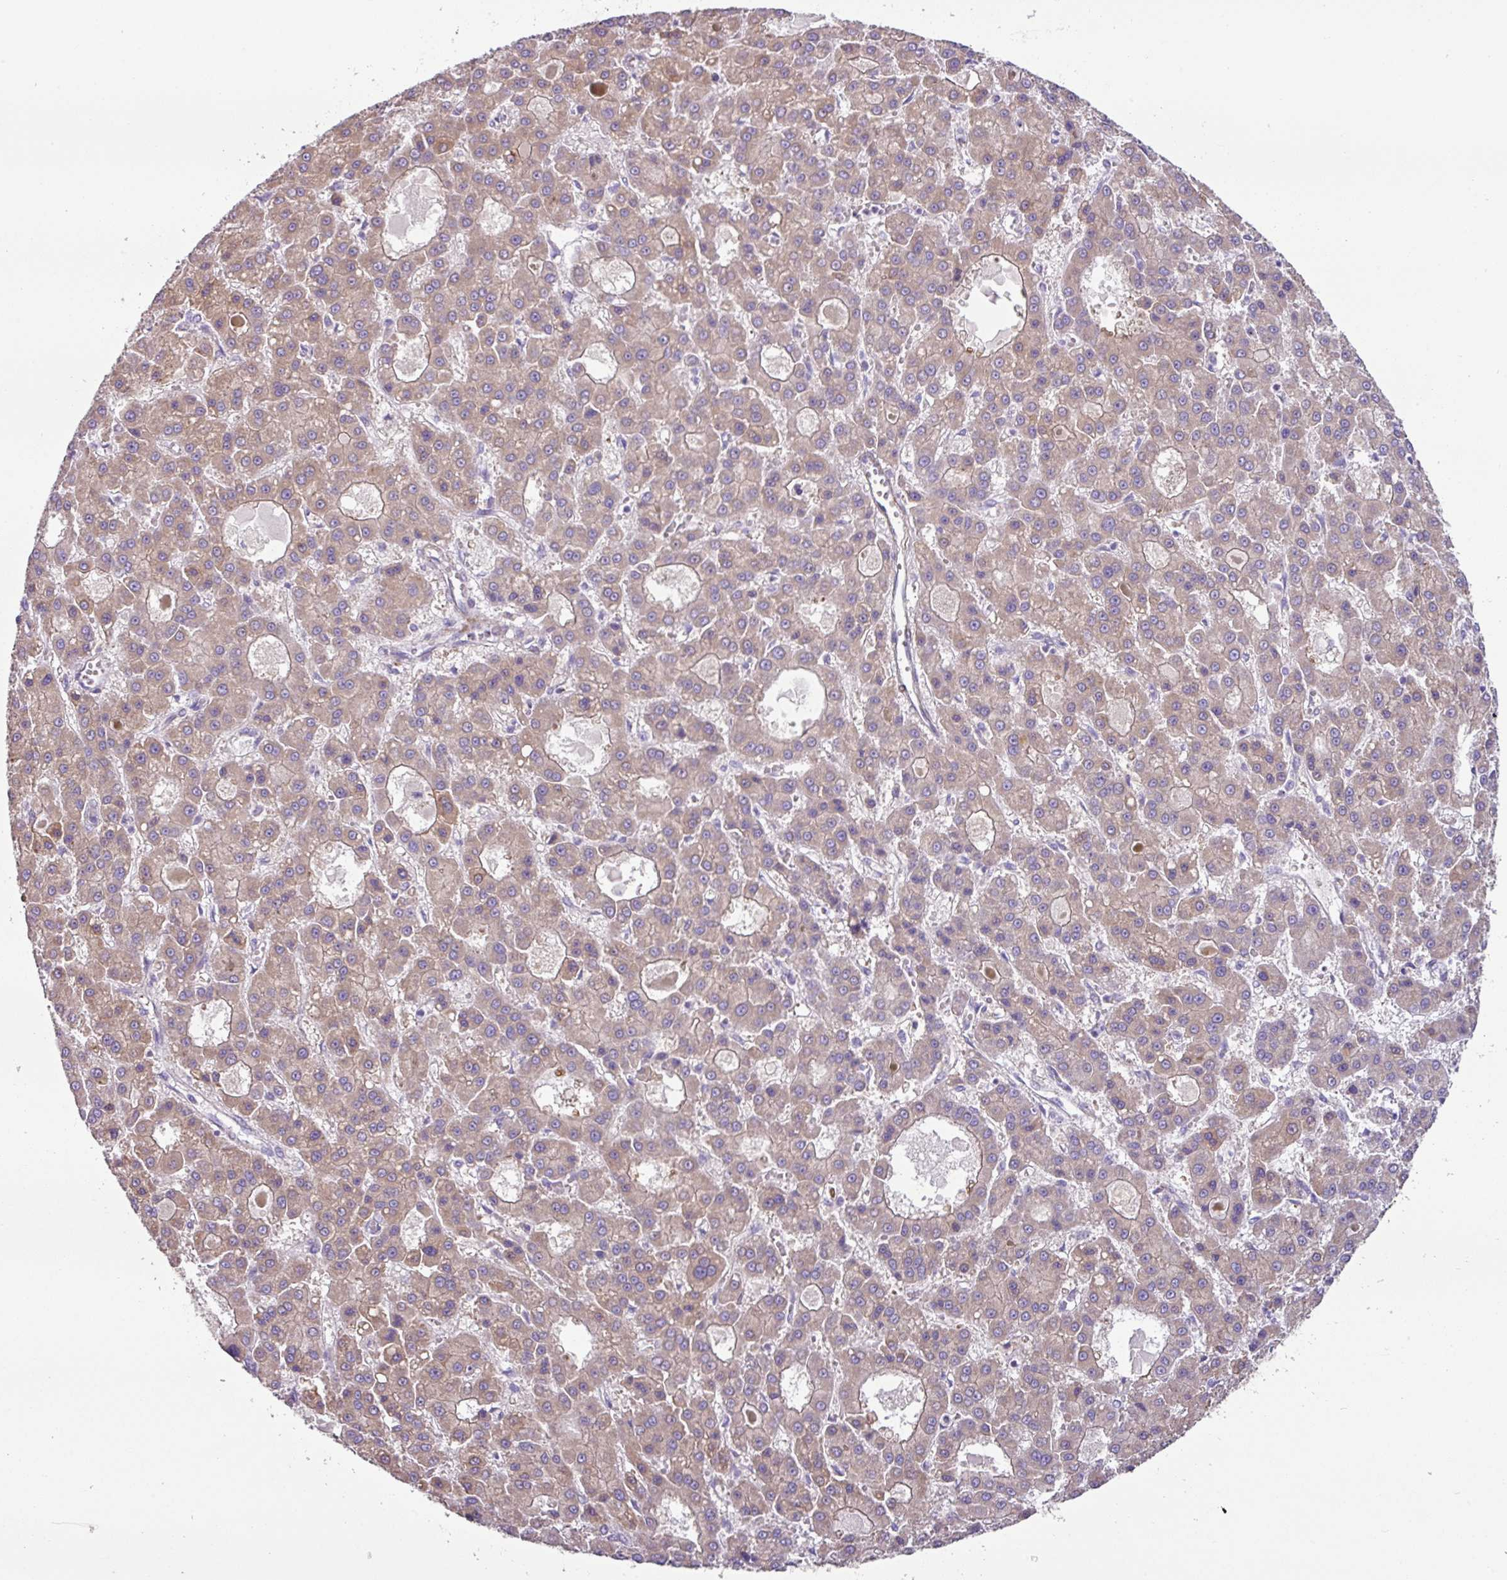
{"staining": {"intensity": "weak", "quantity": ">75%", "location": "cytoplasmic/membranous"}, "tissue": "liver cancer", "cell_type": "Tumor cells", "image_type": "cancer", "snomed": [{"axis": "morphology", "description": "Carcinoma, Hepatocellular, NOS"}, {"axis": "topography", "description": "Liver"}], "caption": "Weak cytoplasmic/membranous protein positivity is identified in about >75% of tumor cells in liver cancer (hepatocellular carcinoma).", "gene": "MRRF", "patient": {"sex": "male", "age": 70}}